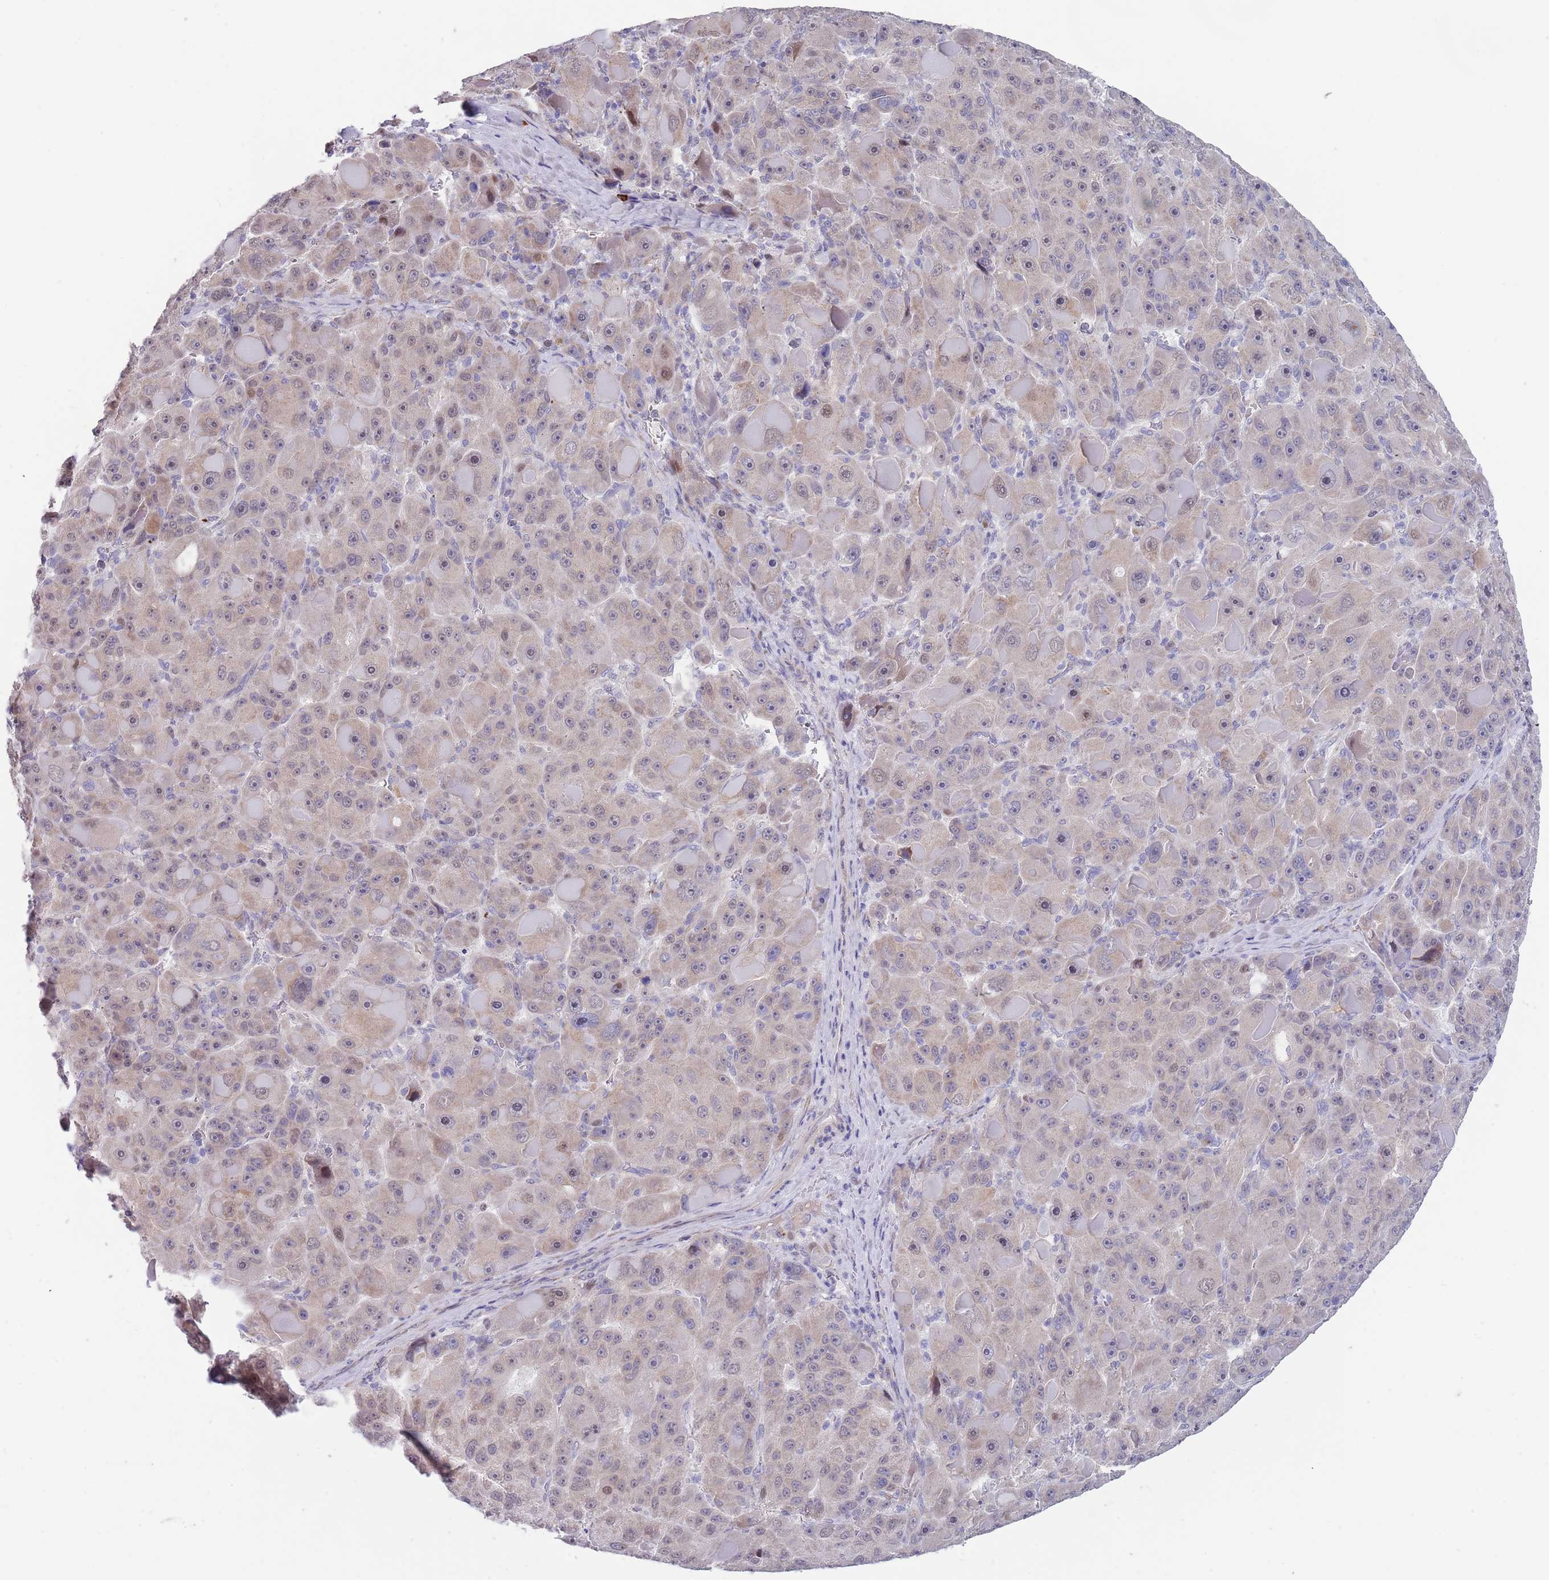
{"staining": {"intensity": "weak", "quantity": ">75%", "location": "cytoplasmic/membranous"}, "tissue": "liver cancer", "cell_type": "Tumor cells", "image_type": "cancer", "snomed": [{"axis": "morphology", "description": "Carcinoma, Hepatocellular, NOS"}, {"axis": "topography", "description": "Liver"}], "caption": "The immunohistochemical stain highlights weak cytoplasmic/membranous staining in tumor cells of hepatocellular carcinoma (liver) tissue.", "gene": "TNRC6C", "patient": {"sex": "male", "age": 76}}